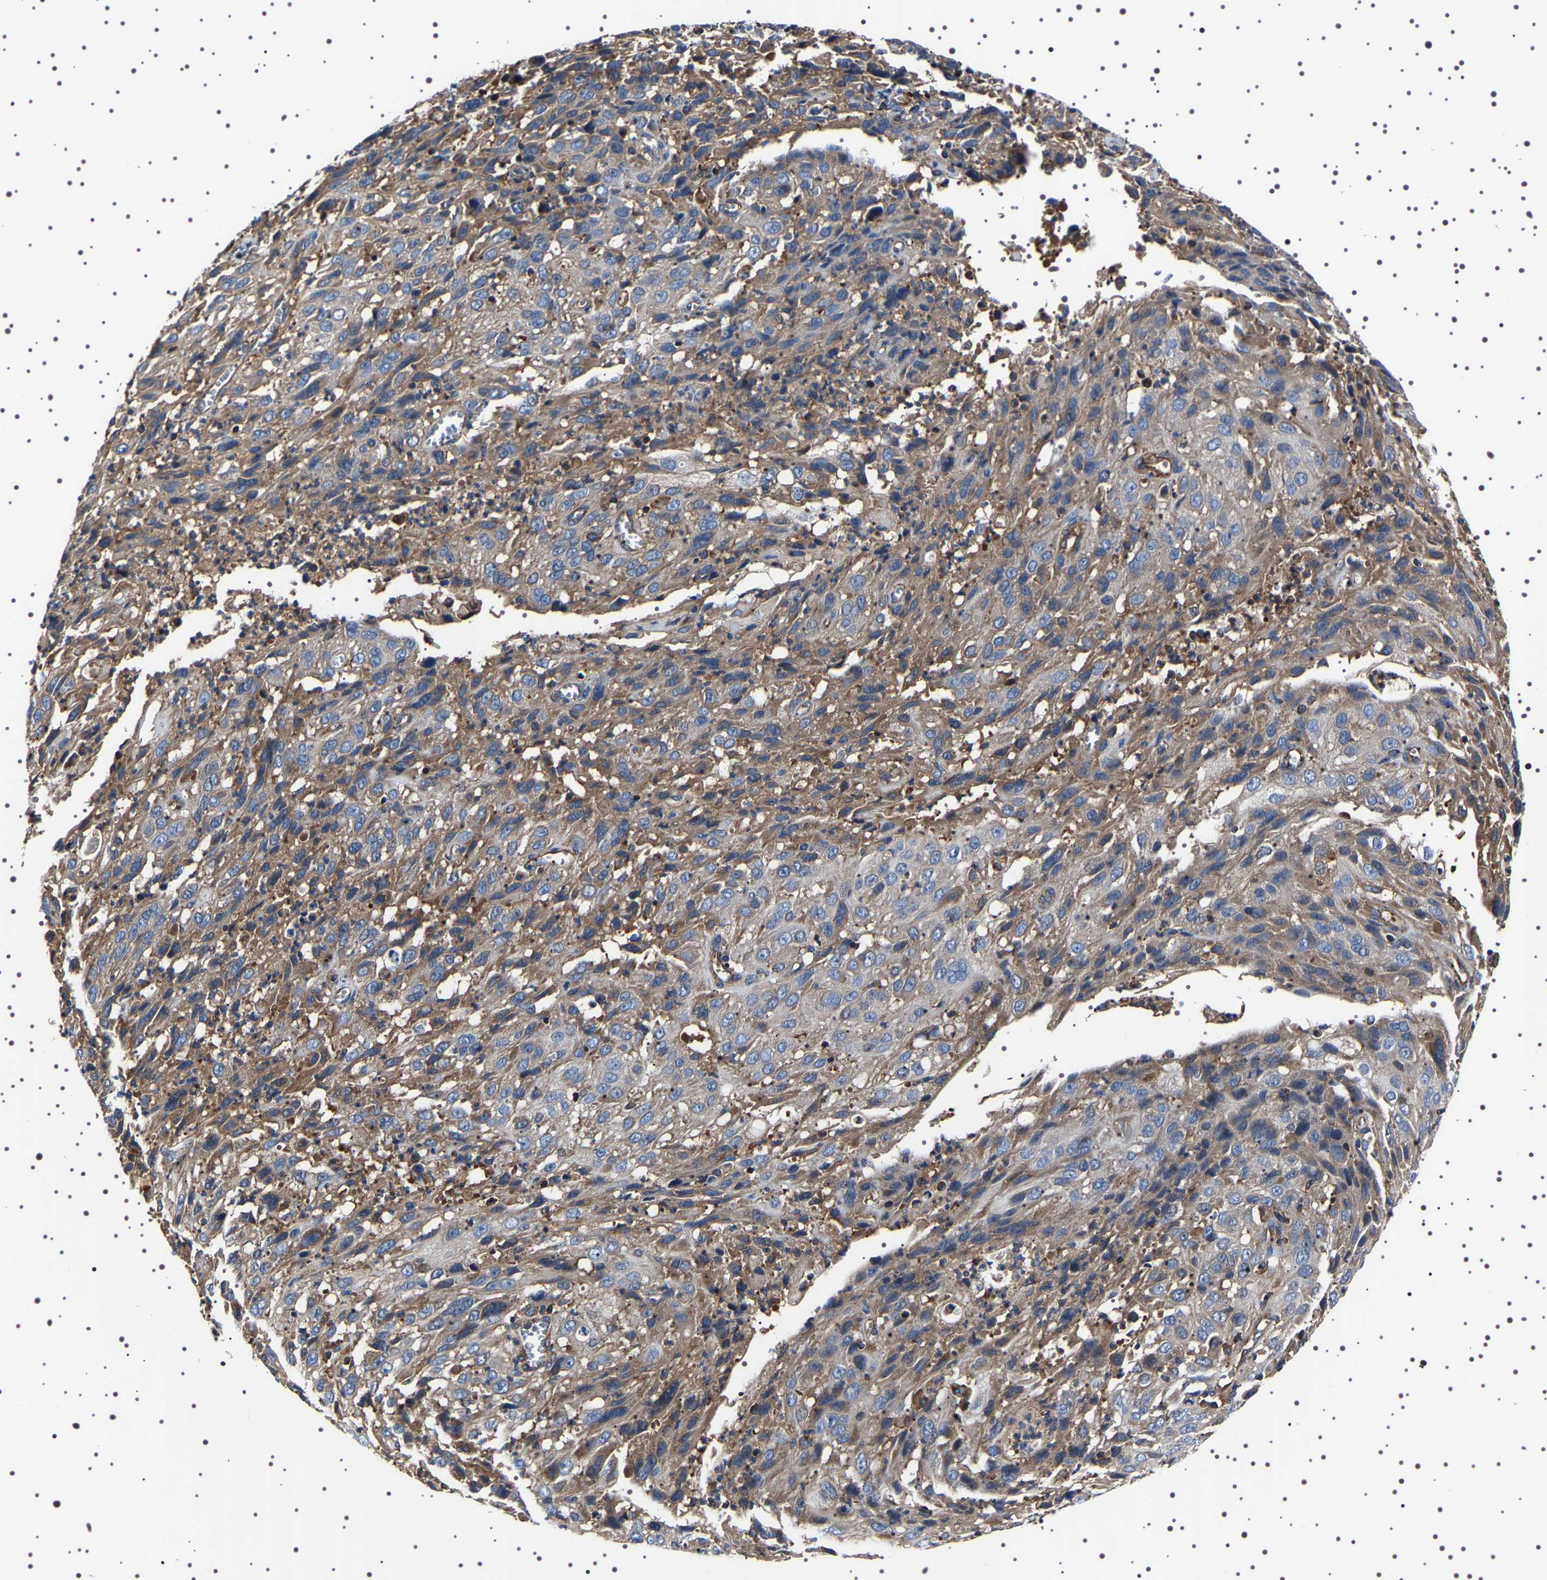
{"staining": {"intensity": "moderate", "quantity": "25%-75%", "location": "cytoplasmic/membranous"}, "tissue": "cervical cancer", "cell_type": "Tumor cells", "image_type": "cancer", "snomed": [{"axis": "morphology", "description": "Squamous cell carcinoma, NOS"}, {"axis": "topography", "description": "Cervix"}], "caption": "Cervical squamous cell carcinoma stained with a brown dye demonstrates moderate cytoplasmic/membranous positive expression in approximately 25%-75% of tumor cells.", "gene": "WDR1", "patient": {"sex": "female", "age": 32}}